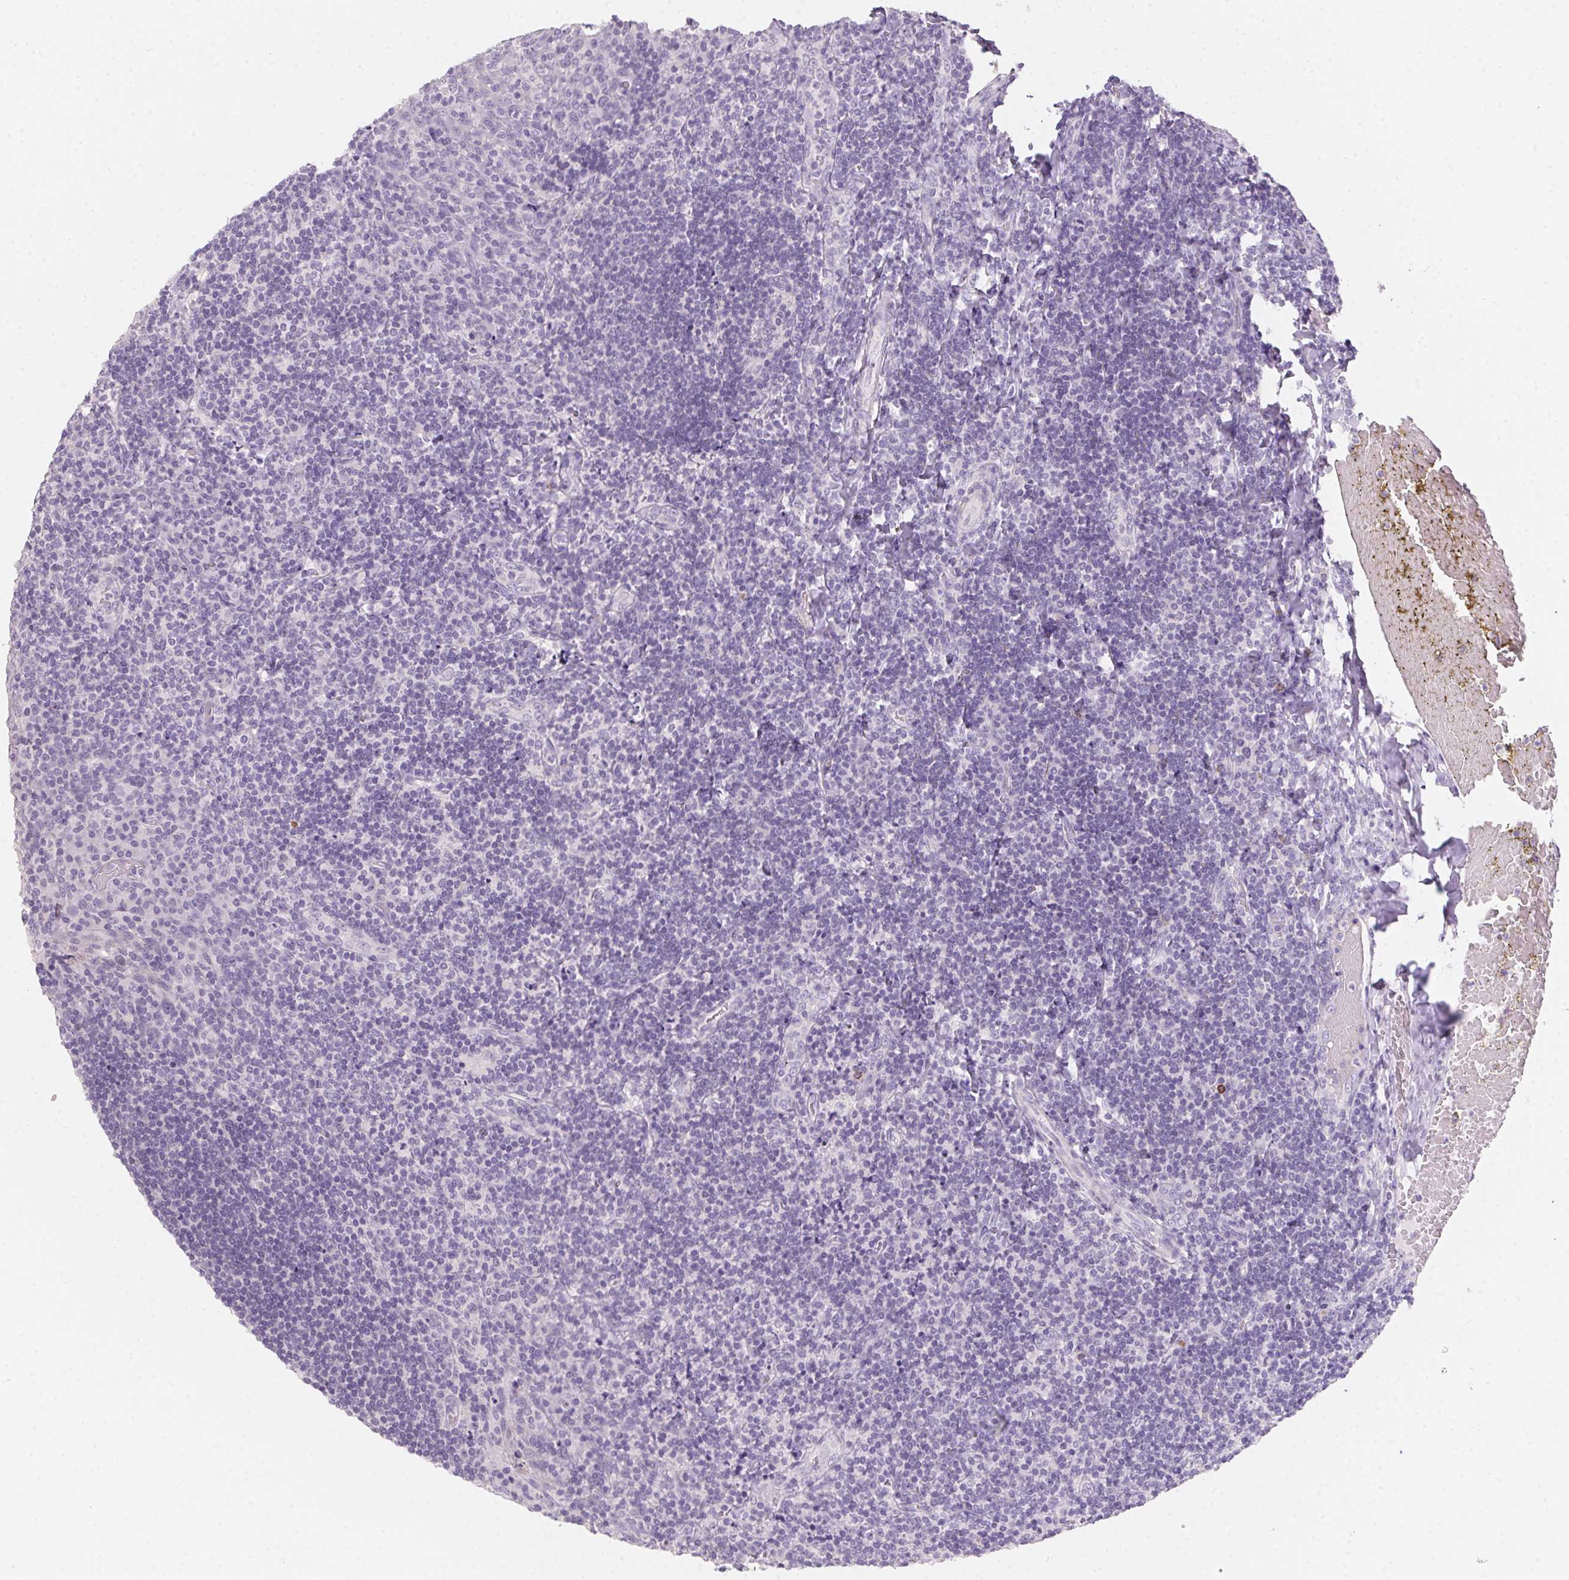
{"staining": {"intensity": "negative", "quantity": "none", "location": "none"}, "tissue": "tonsil", "cell_type": "Germinal center cells", "image_type": "normal", "snomed": [{"axis": "morphology", "description": "Normal tissue, NOS"}, {"axis": "topography", "description": "Tonsil"}], "caption": "This photomicrograph is of unremarkable tonsil stained with IHC to label a protein in brown with the nuclei are counter-stained blue. There is no positivity in germinal center cells.", "gene": "MYL4", "patient": {"sex": "male", "age": 17}}